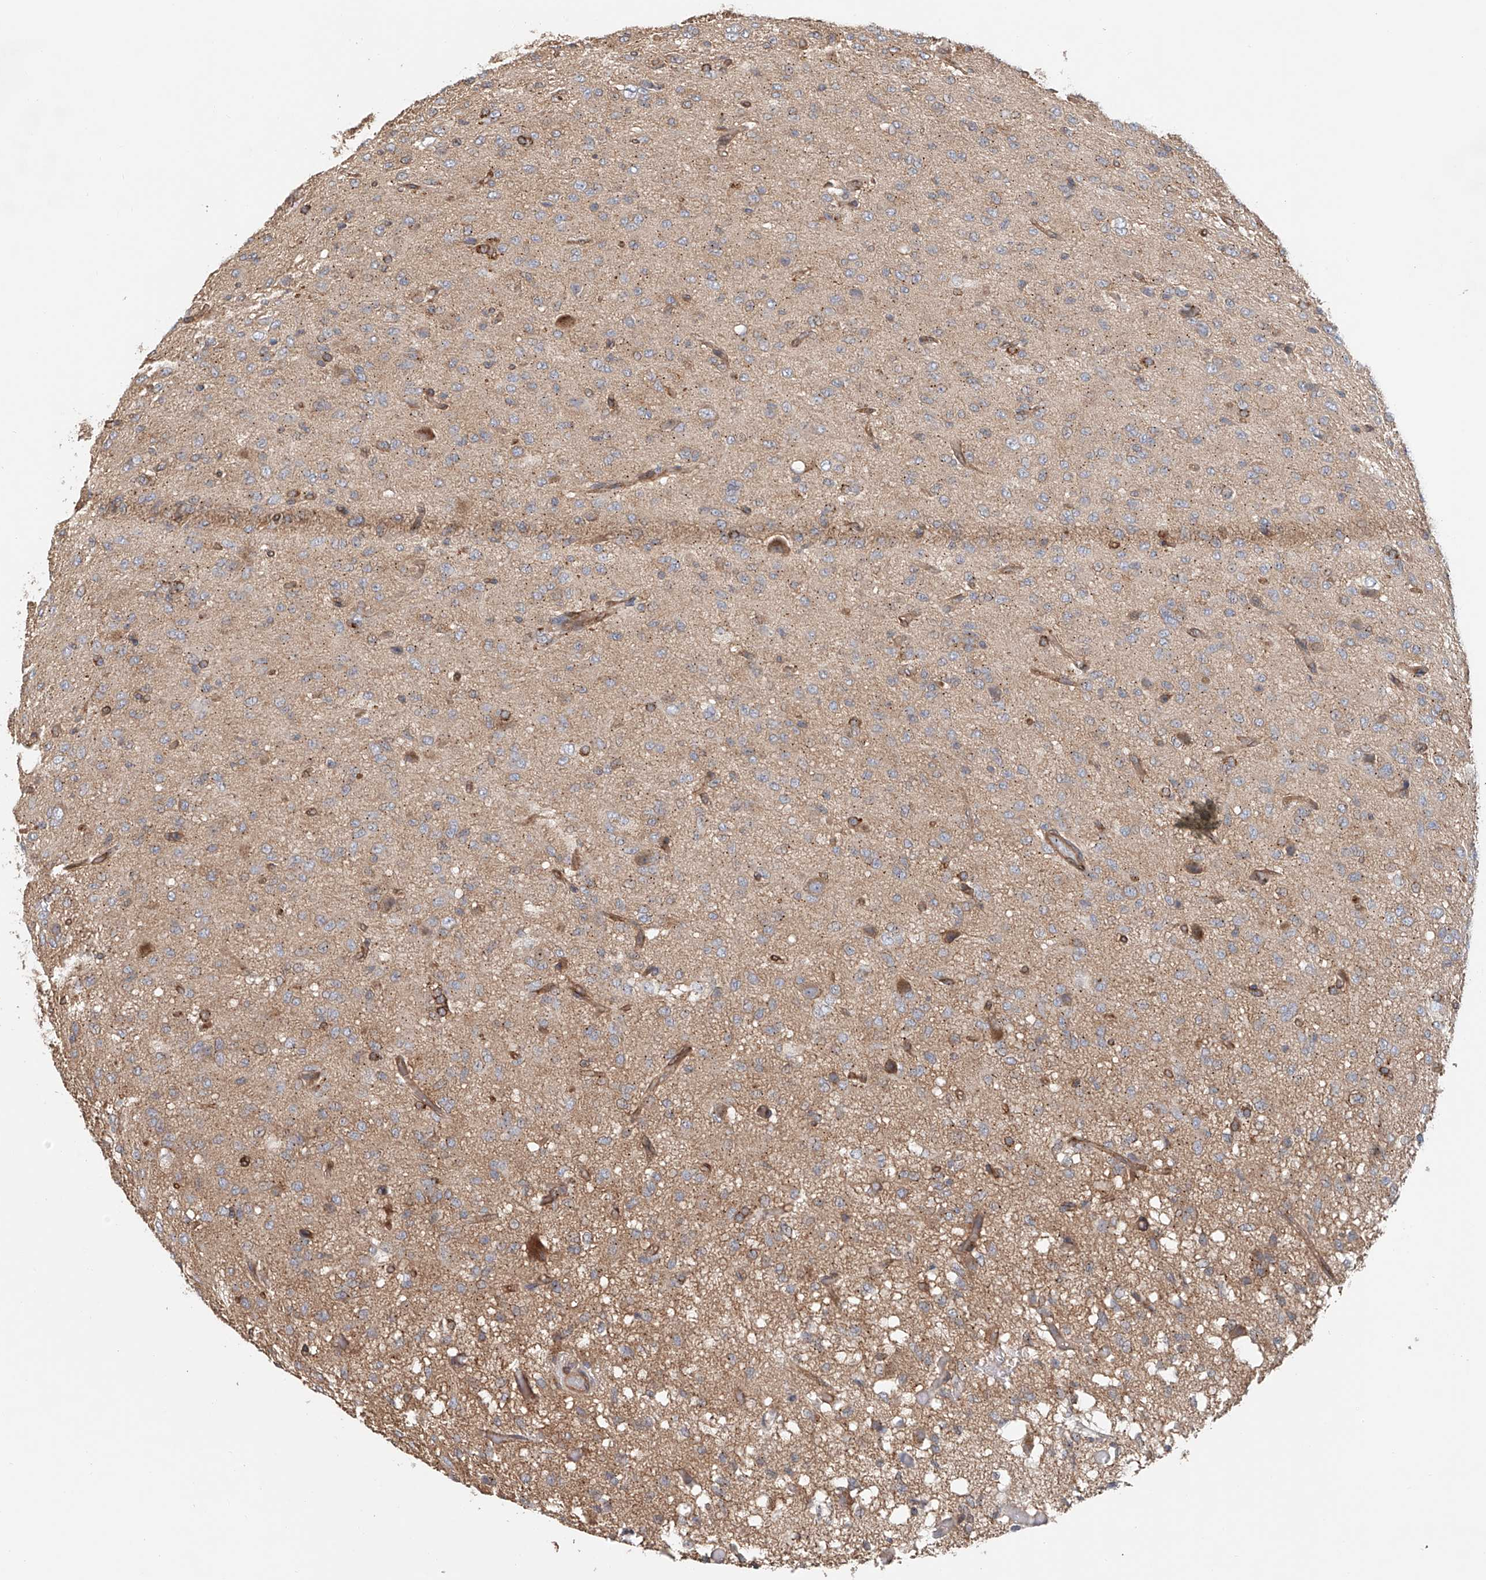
{"staining": {"intensity": "weak", "quantity": "<25%", "location": "cytoplasmic/membranous"}, "tissue": "glioma", "cell_type": "Tumor cells", "image_type": "cancer", "snomed": [{"axis": "morphology", "description": "Glioma, malignant, High grade"}, {"axis": "topography", "description": "Brain"}], "caption": "This is an immunohistochemistry histopathology image of malignant glioma (high-grade). There is no staining in tumor cells.", "gene": "FRYL", "patient": {"sex": "female", "age": 59}}